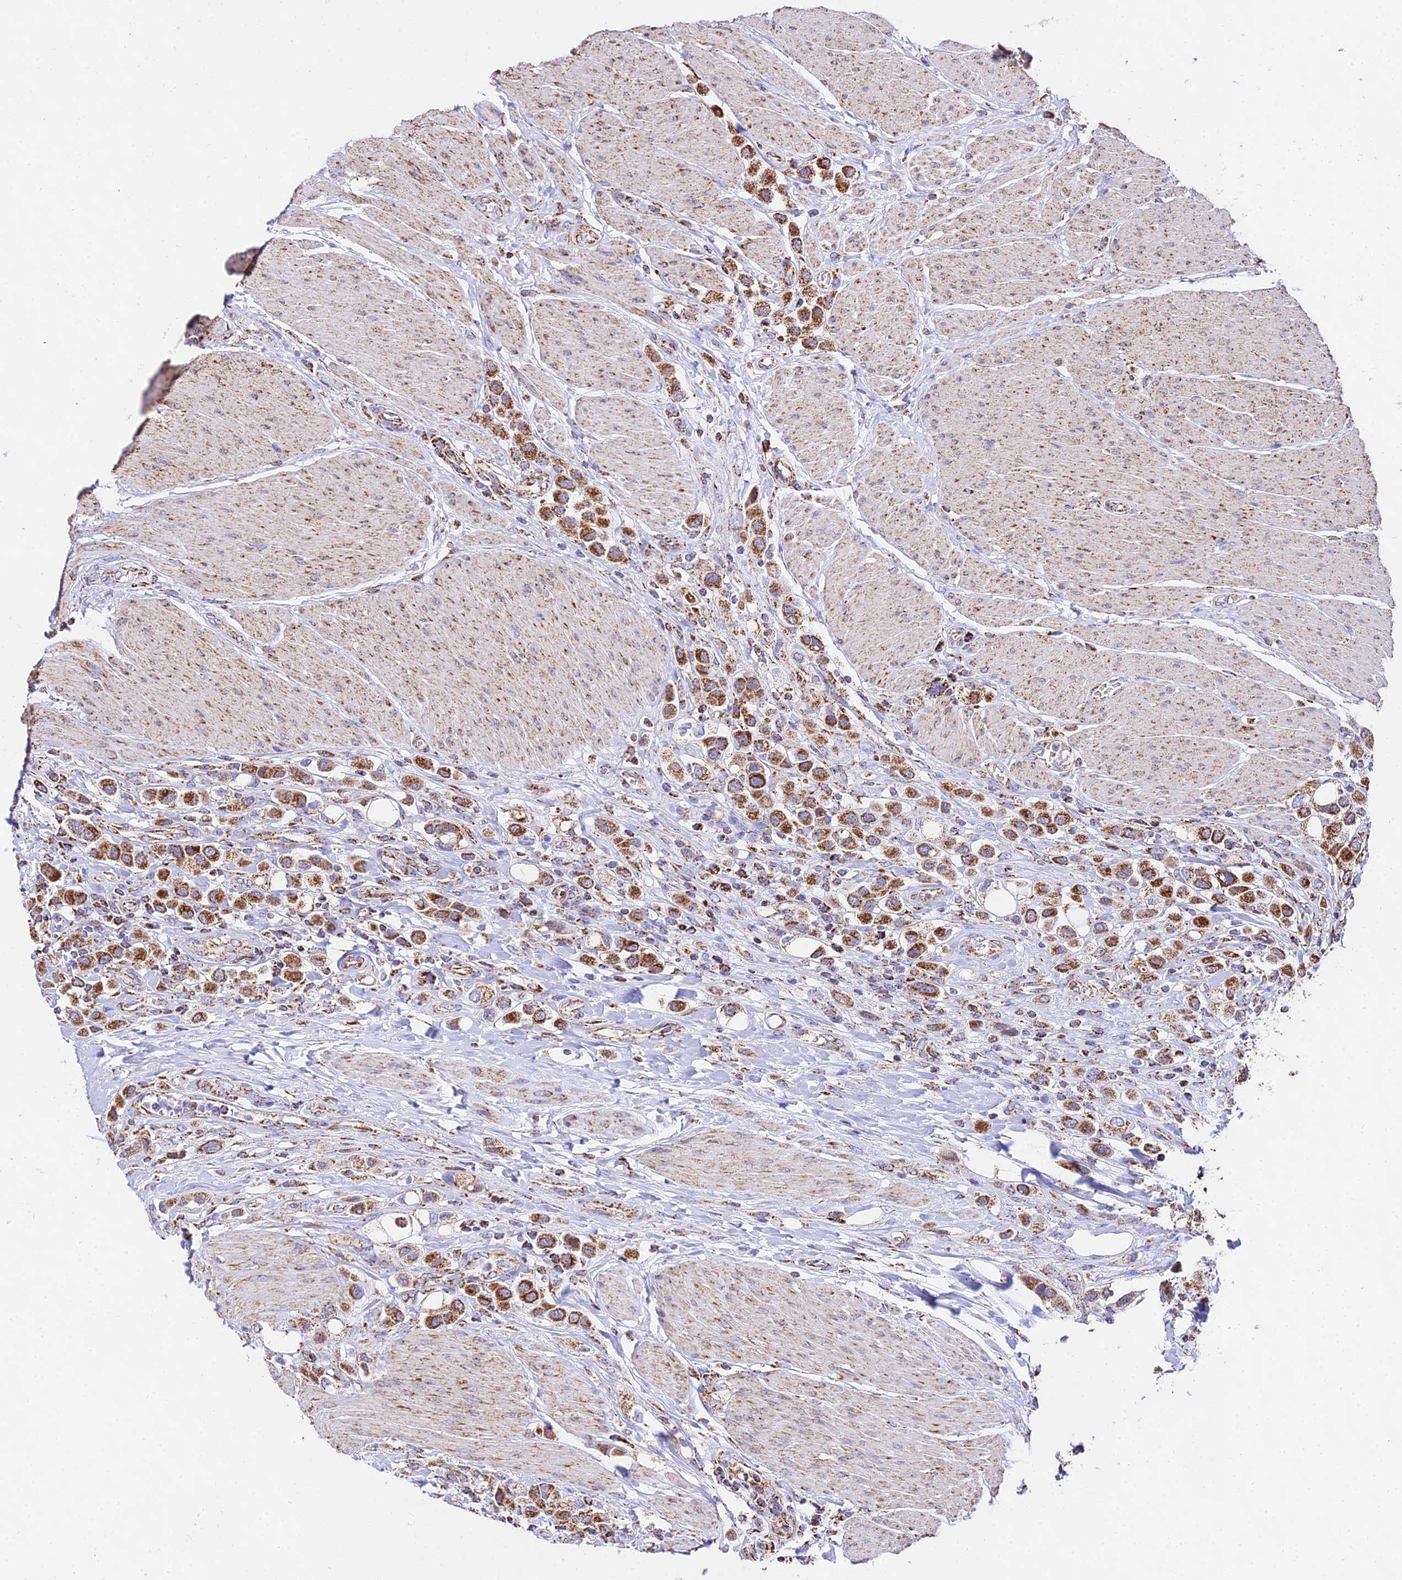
{"staining": {"intensity": "moderate", "quantity": ">75%", "location": "cytoplasmic/membranous"}, "tissue": "urothelial cancer", "cell_type": "Tumor cells", "image_type": "cancer", "snomed": [{"axis": "morphology", "description": "Urothelial carcinoma, High grade"}, {"axis": "topography", "description": "Urinary bladder"}], "caption": "A high-resolution image shows immunohistochemistry staining of urothelial cancer, which demonstrates moderate cytoplasmic/membranous positivity in approximately >75% of tumor cells.", "gene": "ATP5PD", "patient": {"sex": "male", "age": 50}}